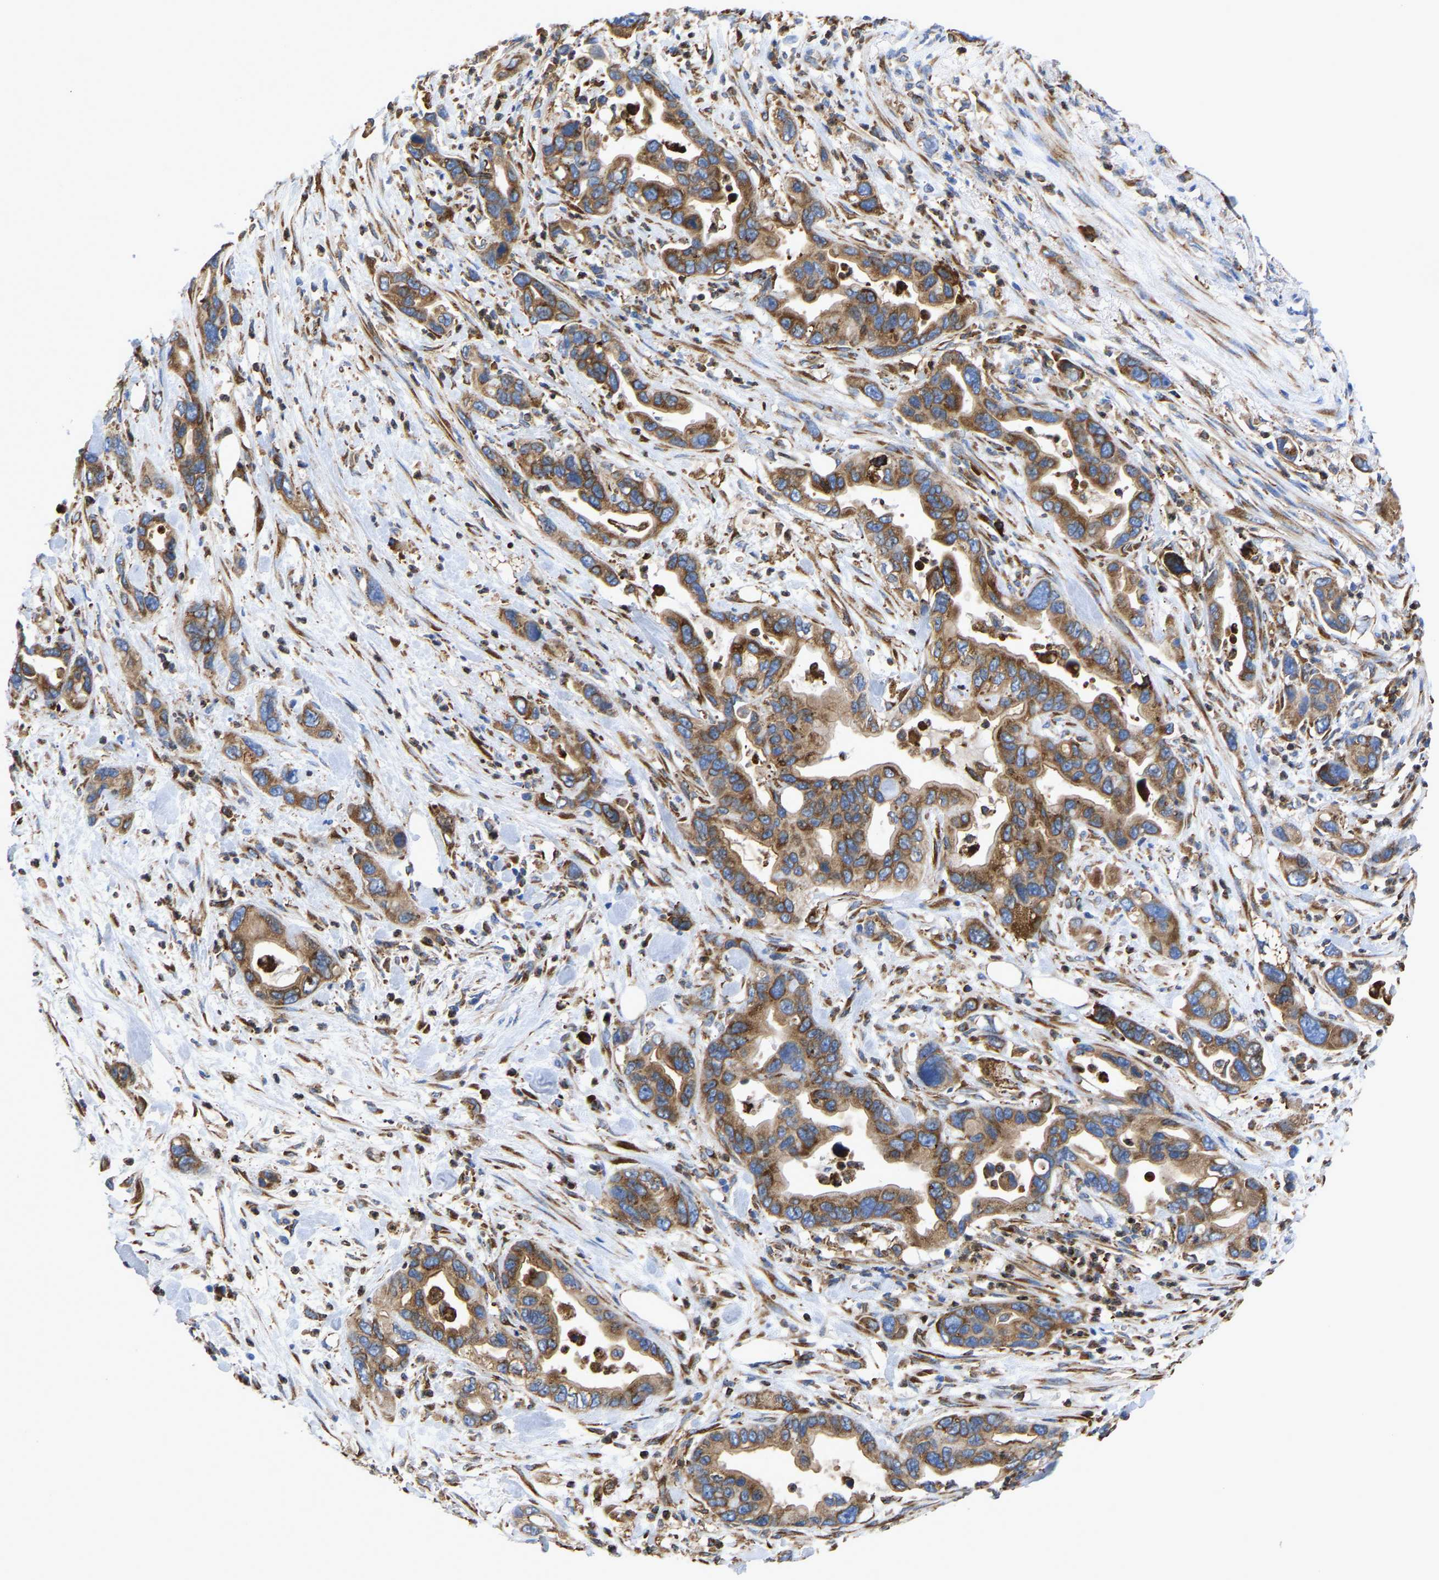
{"staining": {"intensity": "moderate", "quantity": ">75%", "location": "cytoplasmic/membranous"}, "tissue": "pancreatic cancer", "cell_type": "Tumor cells", "image_type": "cancer", "snomed": [{"axis": "morphology", "description": "Adenocarcinoma, NOS"}, {"axis": "topography", "description": "Pancreas"}], "caption": "There is medium levels of moderate cytoplasmic/membranous positivity in tumor cells of pancreatic adenocarcinoma, as demonstrated by immunohistochemical staining (brown color).", "gene": "P4HB", "patient": {"sex": "female", "age": 70}}